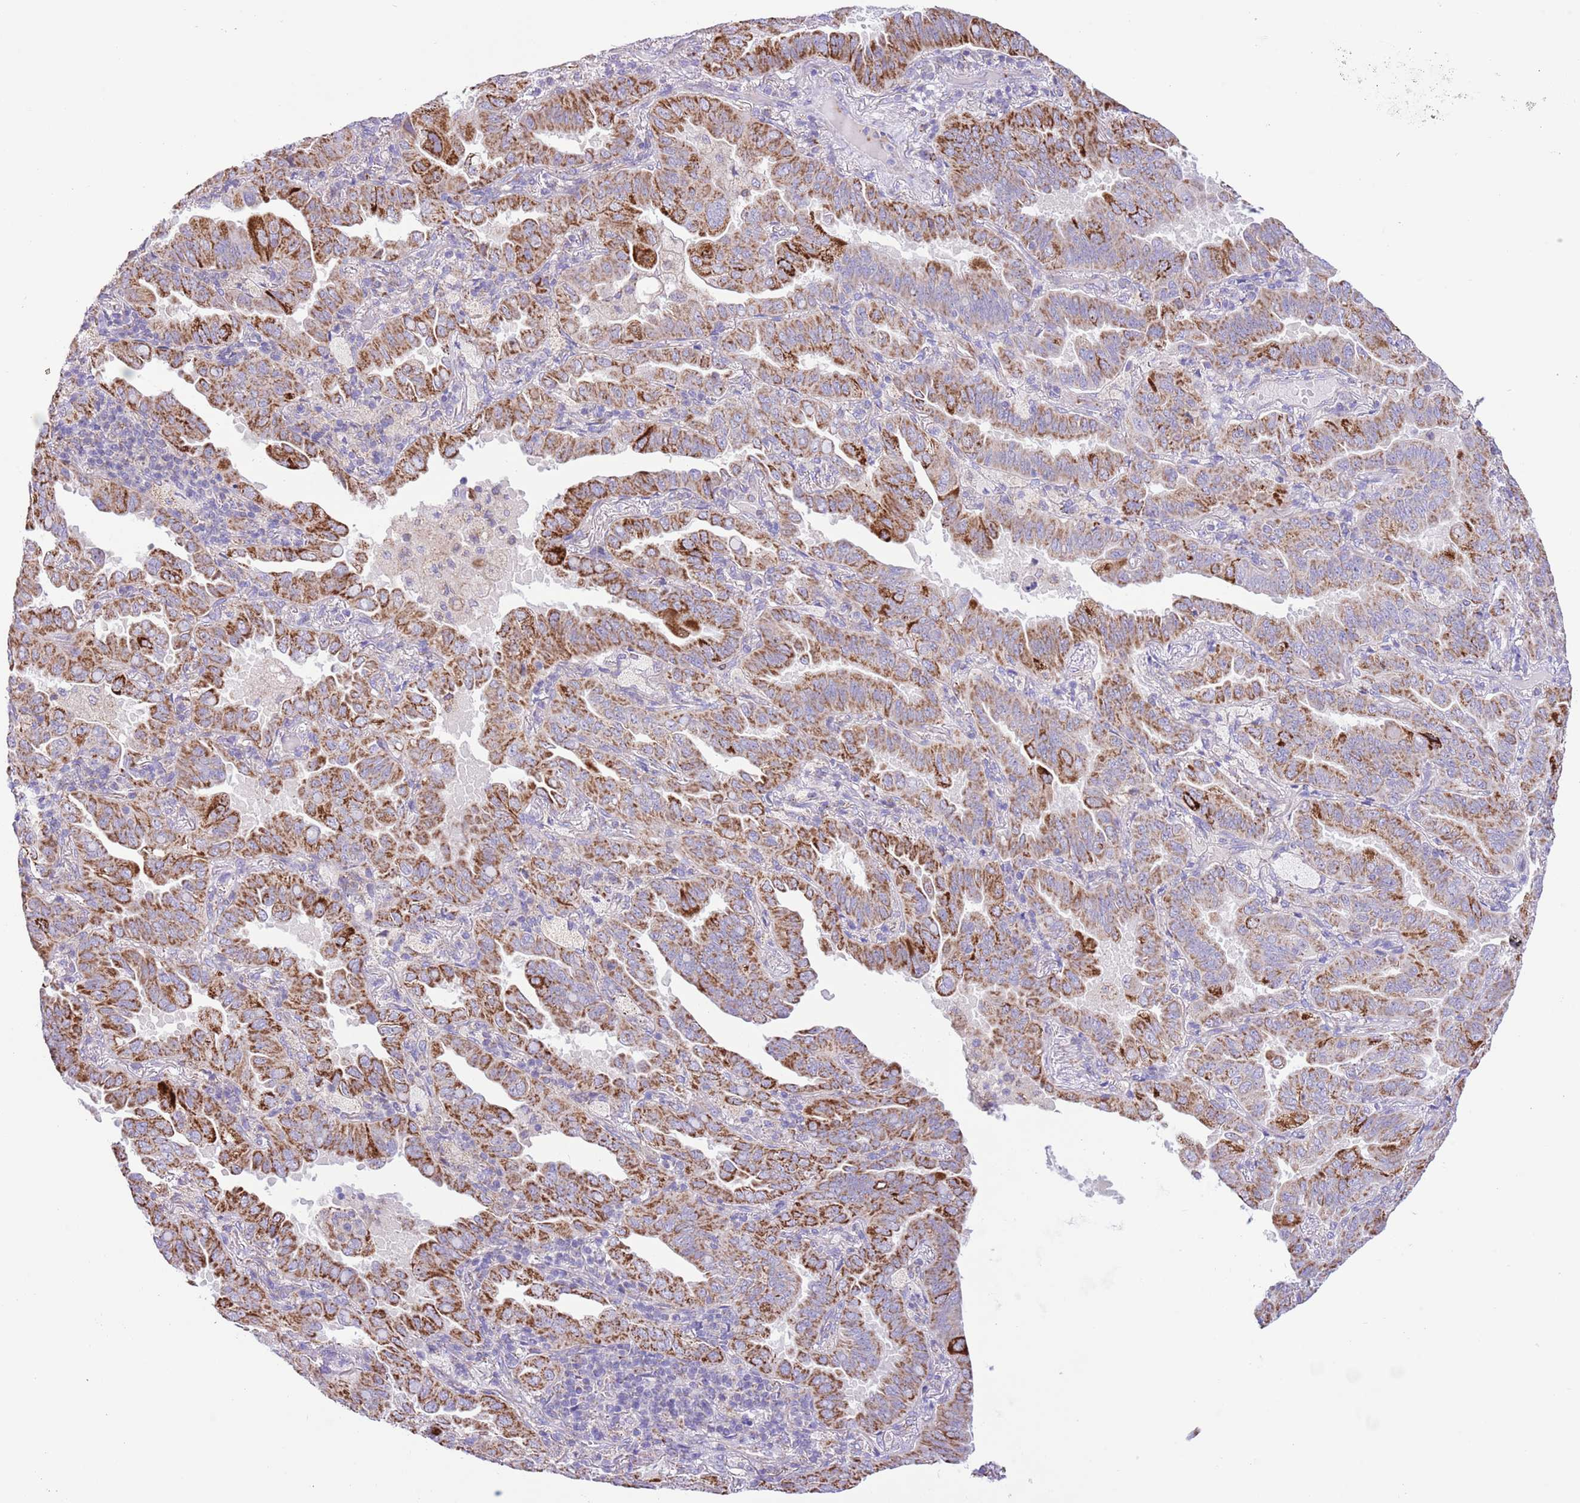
{"staining": {"intensity": "strong", "quantity": "25%-75%", "location": "cytoplasmic/membranous"}, "tissue": "lung cancer", "cell_type": "Tumor cells", "image_type": "cancer", "snomed": [{"axis": "morphology", "description": "Adenocarcinoma, NOS"}, {"axis": "topography", "description": "Lung"}], "caption": "Human adenocarcinoma (lung) stained with a brown dye displays strong cytoplasmic/membranous positive expression in about 25%-75% of tumor cells.", "gene": "SS18L2", "patient": {"sex": "male", "age": 64}}